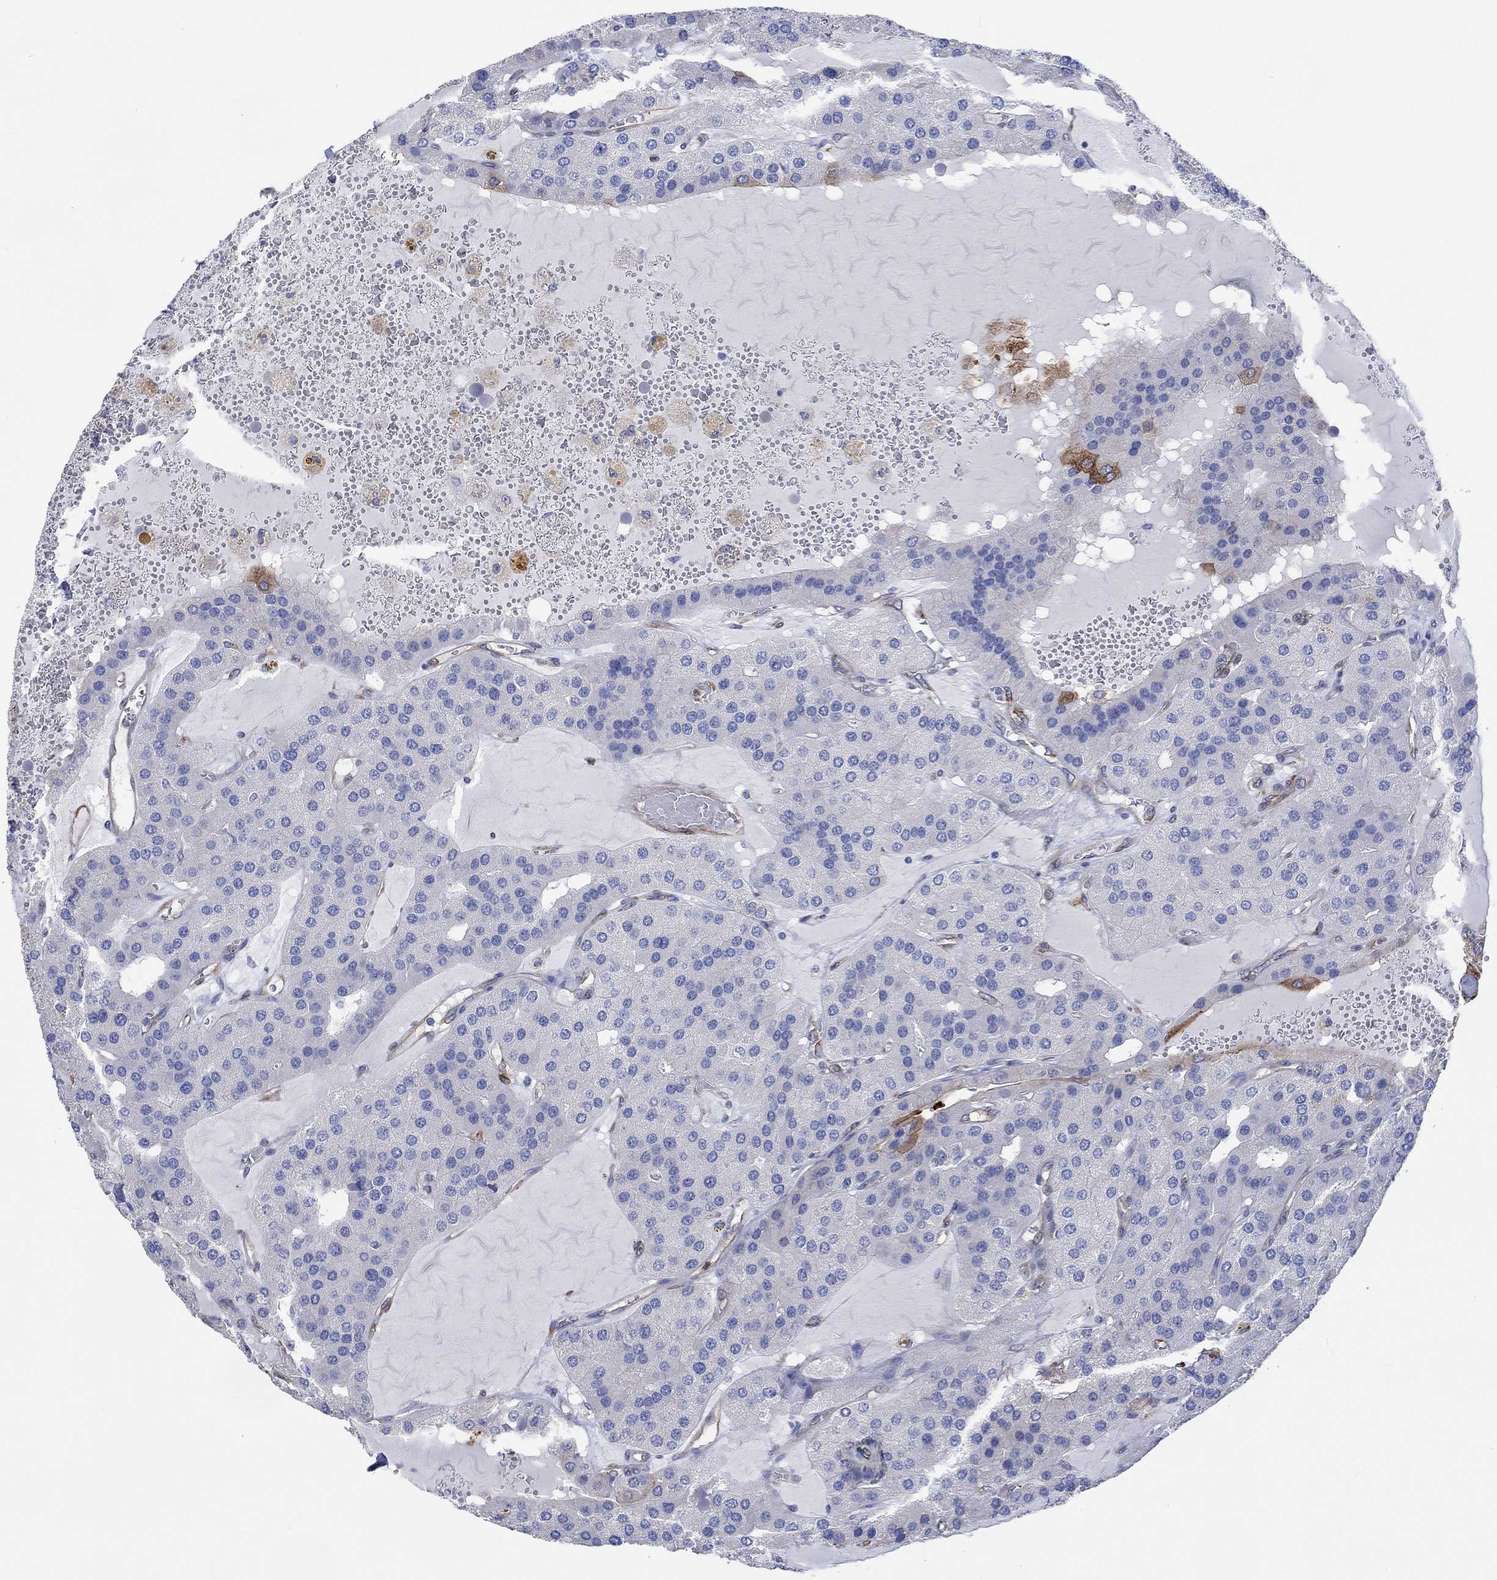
{"staining": {"intensity": "negative", "quantity": "none", "location": "none"}, "tissue": "parathyroid gland", "cell_type": "Glandular cells", "image_type": "normal", "snomed": [{"axis": "morphology", "description": "Normal tissue, NOS"}, {"axis": "morphology", "description": "Adenoma, NOS"}, {"axis": "topography", "description": "Parathyroid gland"}], "caption": "Immunohistochemical staining of normal parathyroid gland displays no significant positivity in glandular cells.", "gene": "TGM2", "patient": {"sex": "female", "age": 86}}